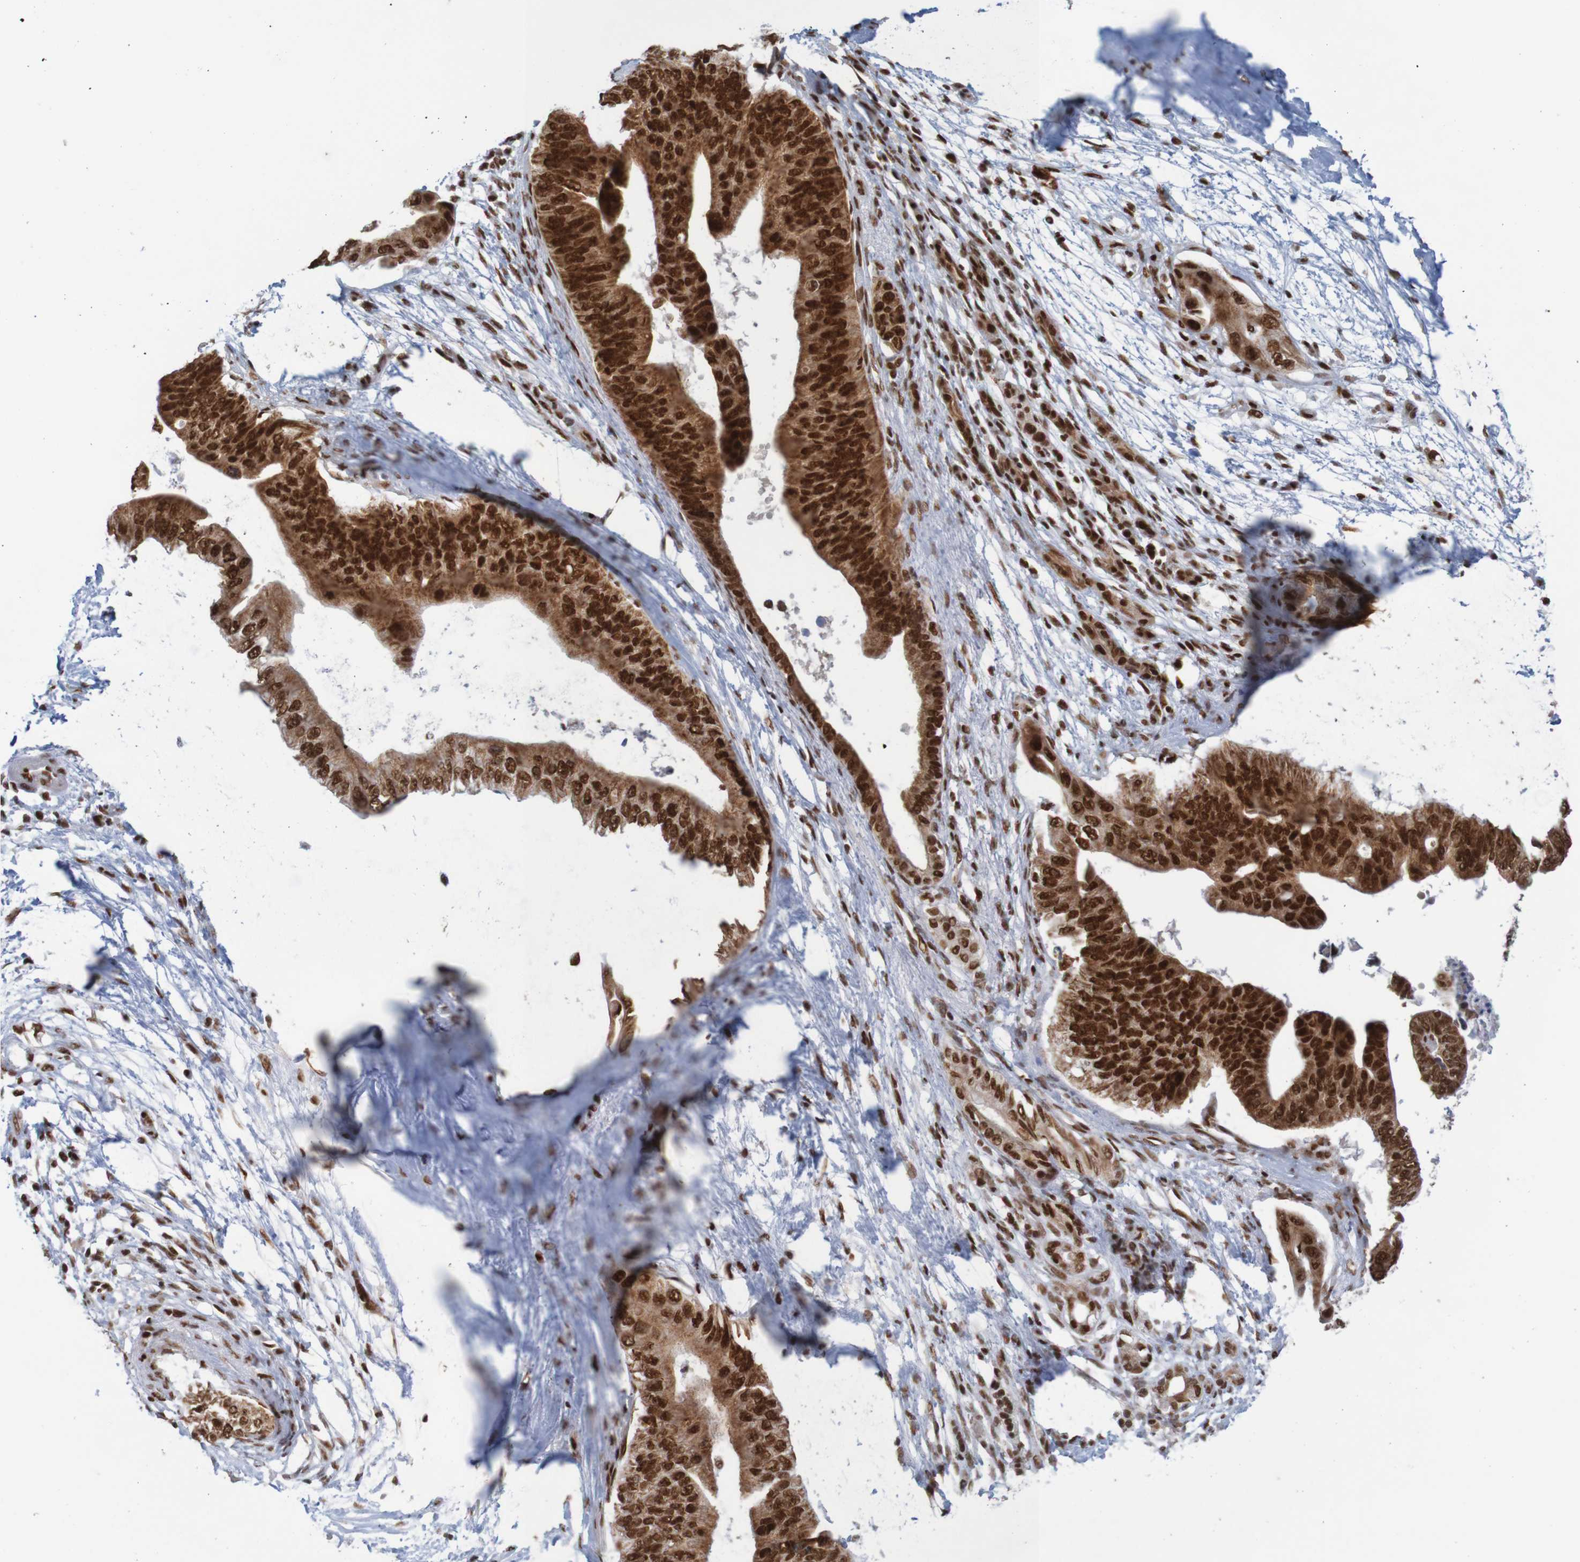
{"staining": {"intensity": "strong", "quantity": ">75%", "location": "nuclear"}, "tissue": "pancreatic cancer", "cell_type": "Tumor cells", "image_type": "cancer", "snomed": [{"axis": "morphology", "description": "Adenocarcinoma, NOS"}, {"axis": "topography", "description": "Pancreas"}], "caption": "Pancreatic cancer (adenocarcinoma) stained with DAB immunohistochemistry (IHC) shows high levels of strong nuclear staining in about >75% of tumor cells.", "gene": "THRAP3", "patient": {"sex": "male", "age": 77}}